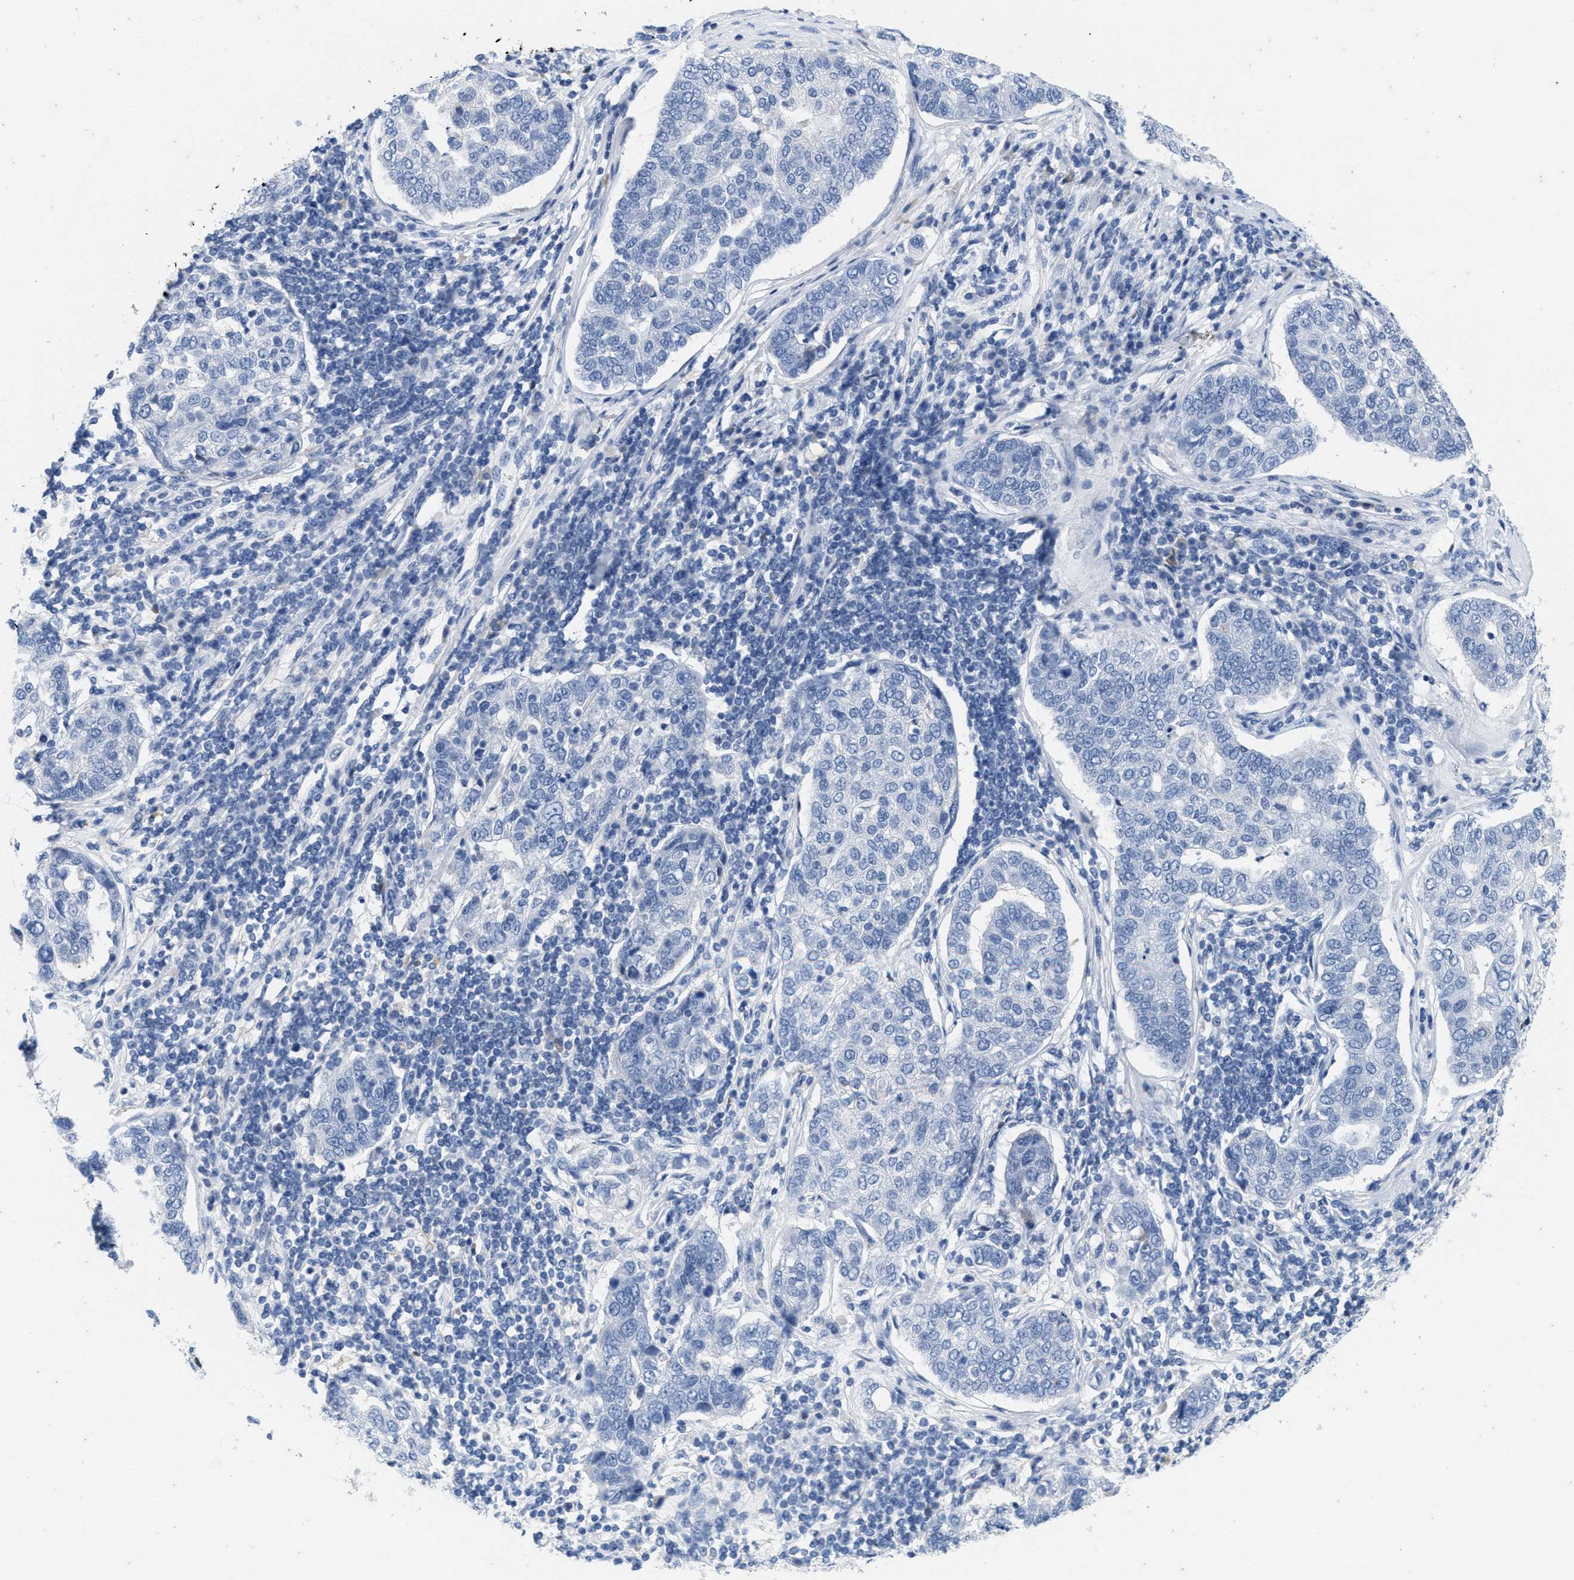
{"staining": {"intensity": "negative", "quantity": "none", "location": "none"}, "tissue": "pancreatic cancer", "cell_type": "Tumor cells", "image_type": "cancer", "snomed": [{"axis": "morphology", "description": "Adenocarcinoma, NOS"}, {"axis": "topography", "description": "Pancreas"}], "caption": "A photomicrograph of human adenocarcinoma (pancreatic) is negative for staining in tumor cells.", "gene": "ABCB11", "patient": {"sex": "female", "age": 61}}